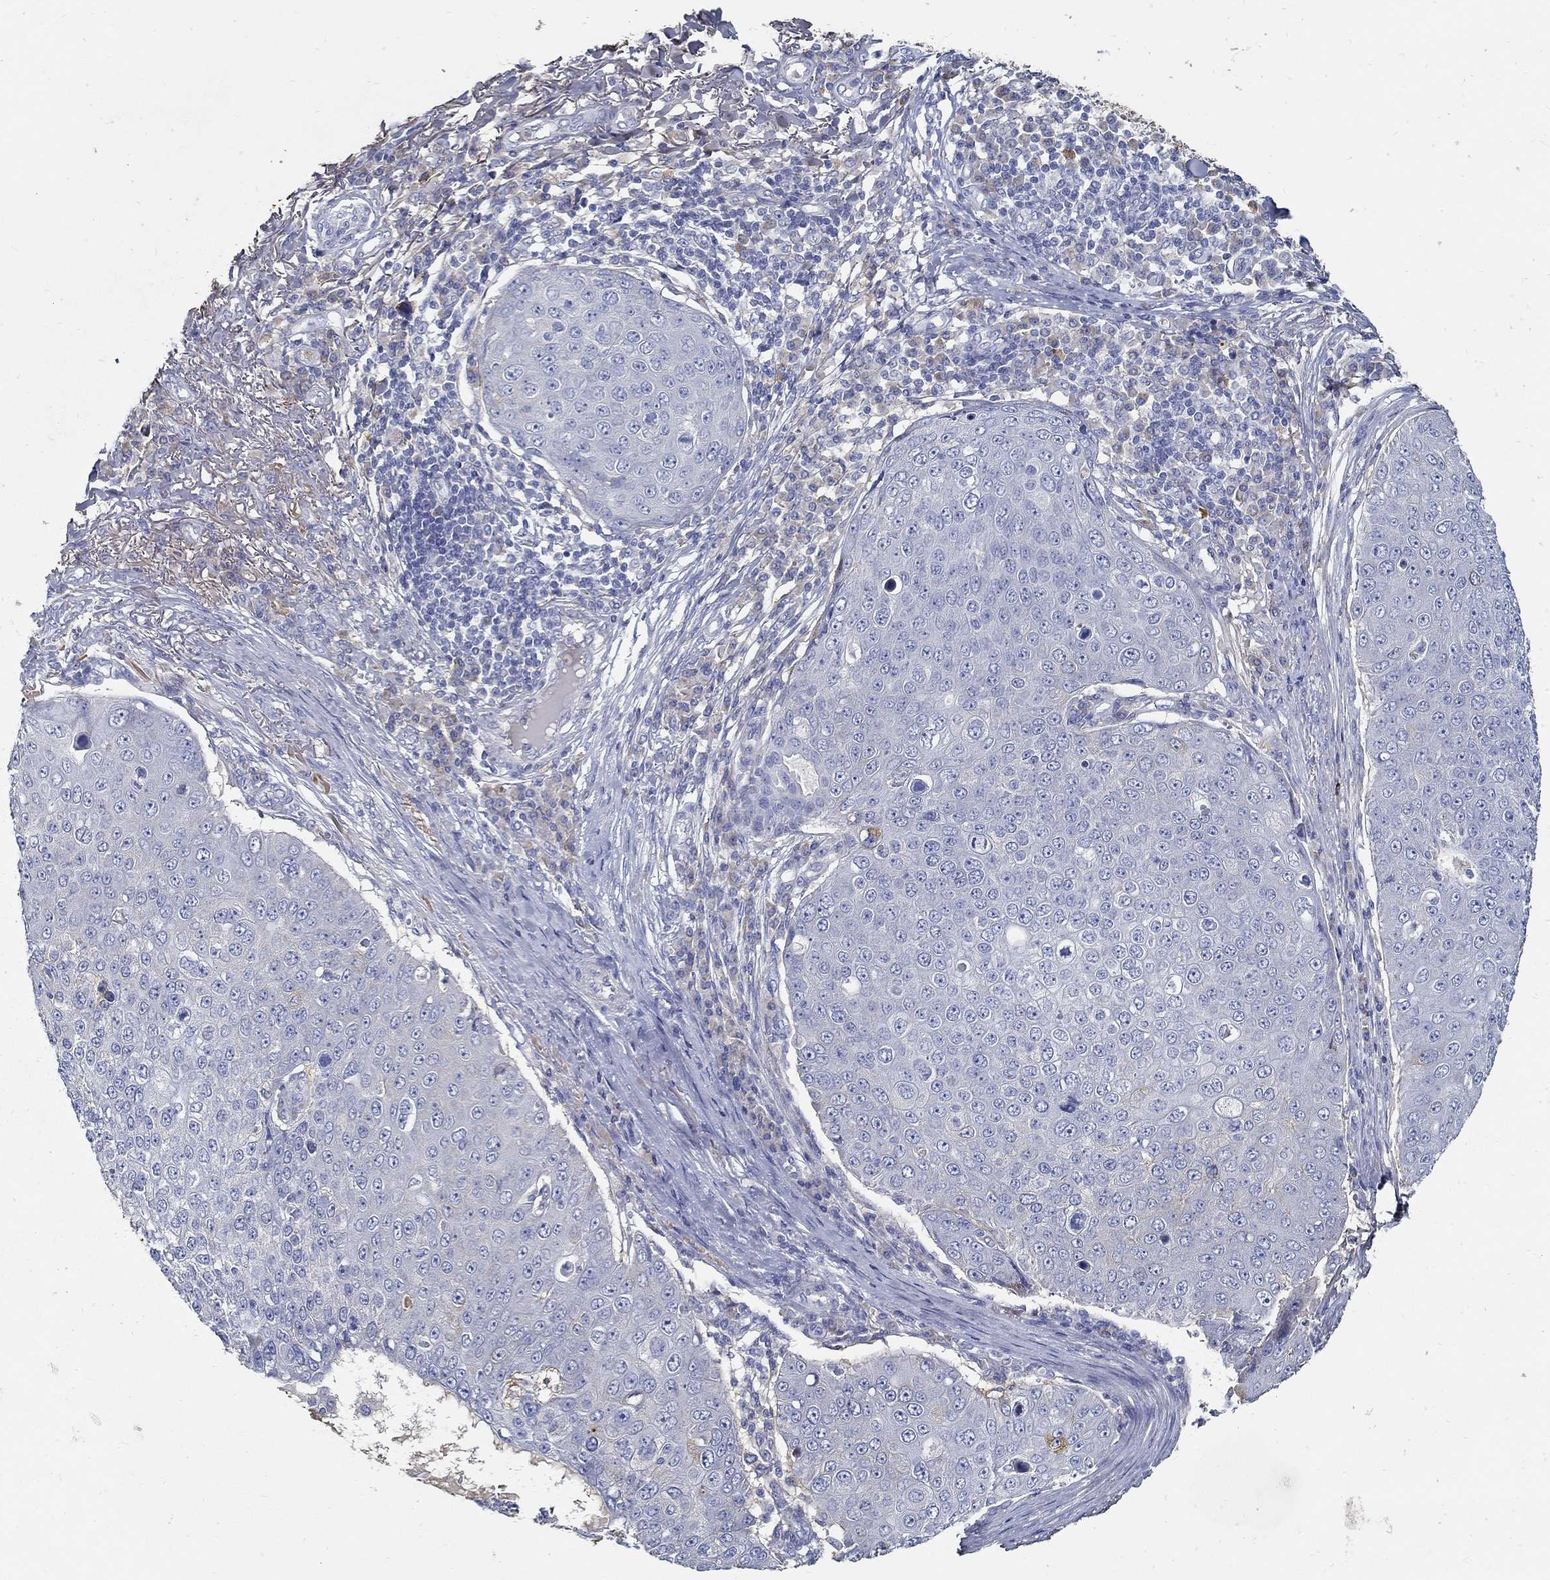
{"staining": {"intensity": "negative", "quantity": "none", "location": "none"}, "tissue": "skin cancer", "cell_type": "Tumor cells", "image_type": "cancer", "snomed": [{"axis": "morphology", "description": "Squamous cell carcinoma, NOS"}, {"axis": "topography", "description": "Skin"}], "caption": "IHC photomicrograph of human skin cancer (squamous cell carcinoma) stained for a protein (brown), which reveals no expression in tumor cells.", "gene": "TGFBI", "patient": {"sex": "male", "age": 71}}